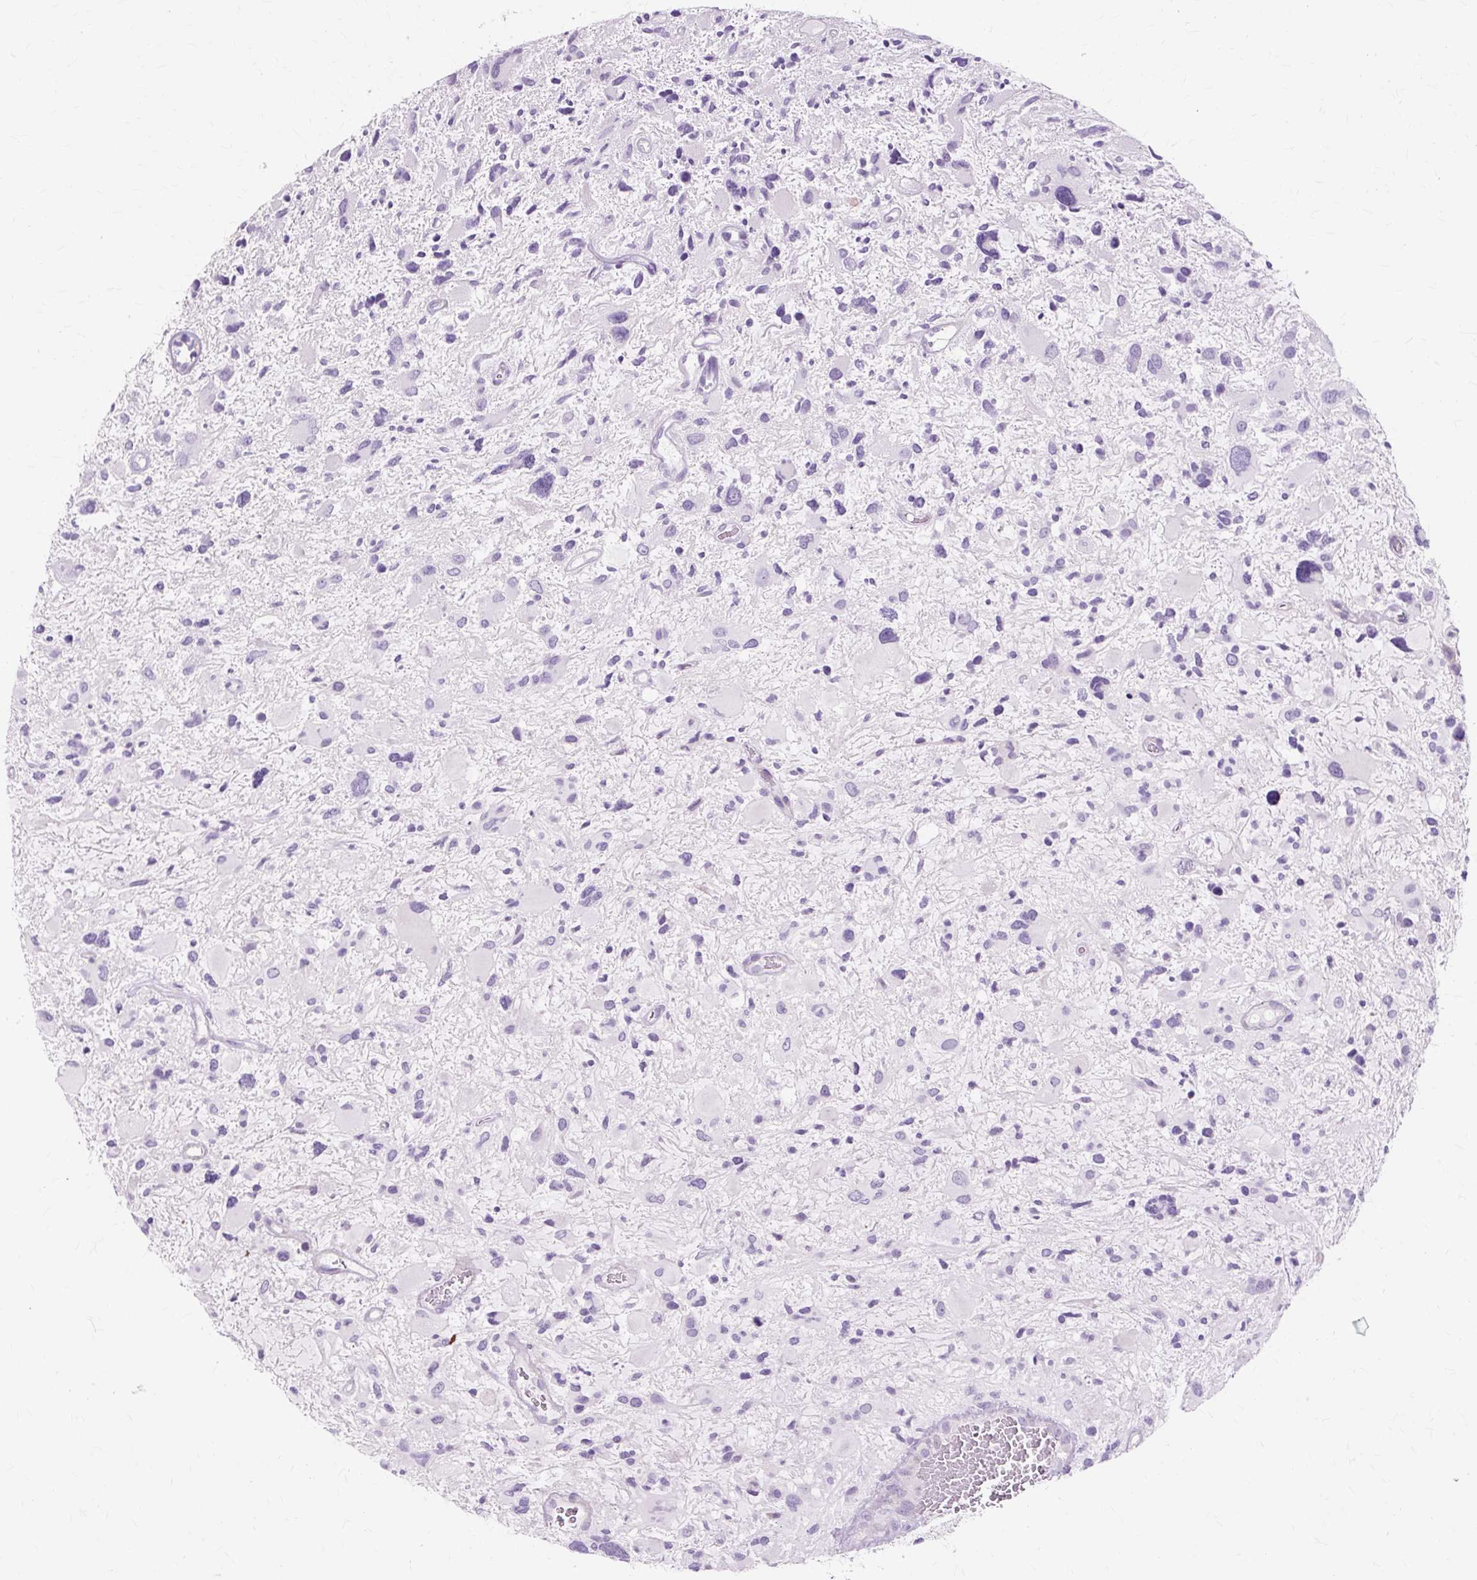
{"staining": {"intensity": "negative", "quantity": "none", "location": "none"}, "tissue": "glioma", "cell_type": "Tumor cells", "image_type": "cancer", "snomed": [{"axis": "morphology", "description": "Glioma, malignant, High grade"}, {"axis": "topography", "description": "Brain"}], "caption": "Tumor cells are negative for protein expression in human glioma. (DAB immunohistochemistry (IHC), high magnification).", "gene": "IRX2", "patient": {"sex": "female", "age": 11}}